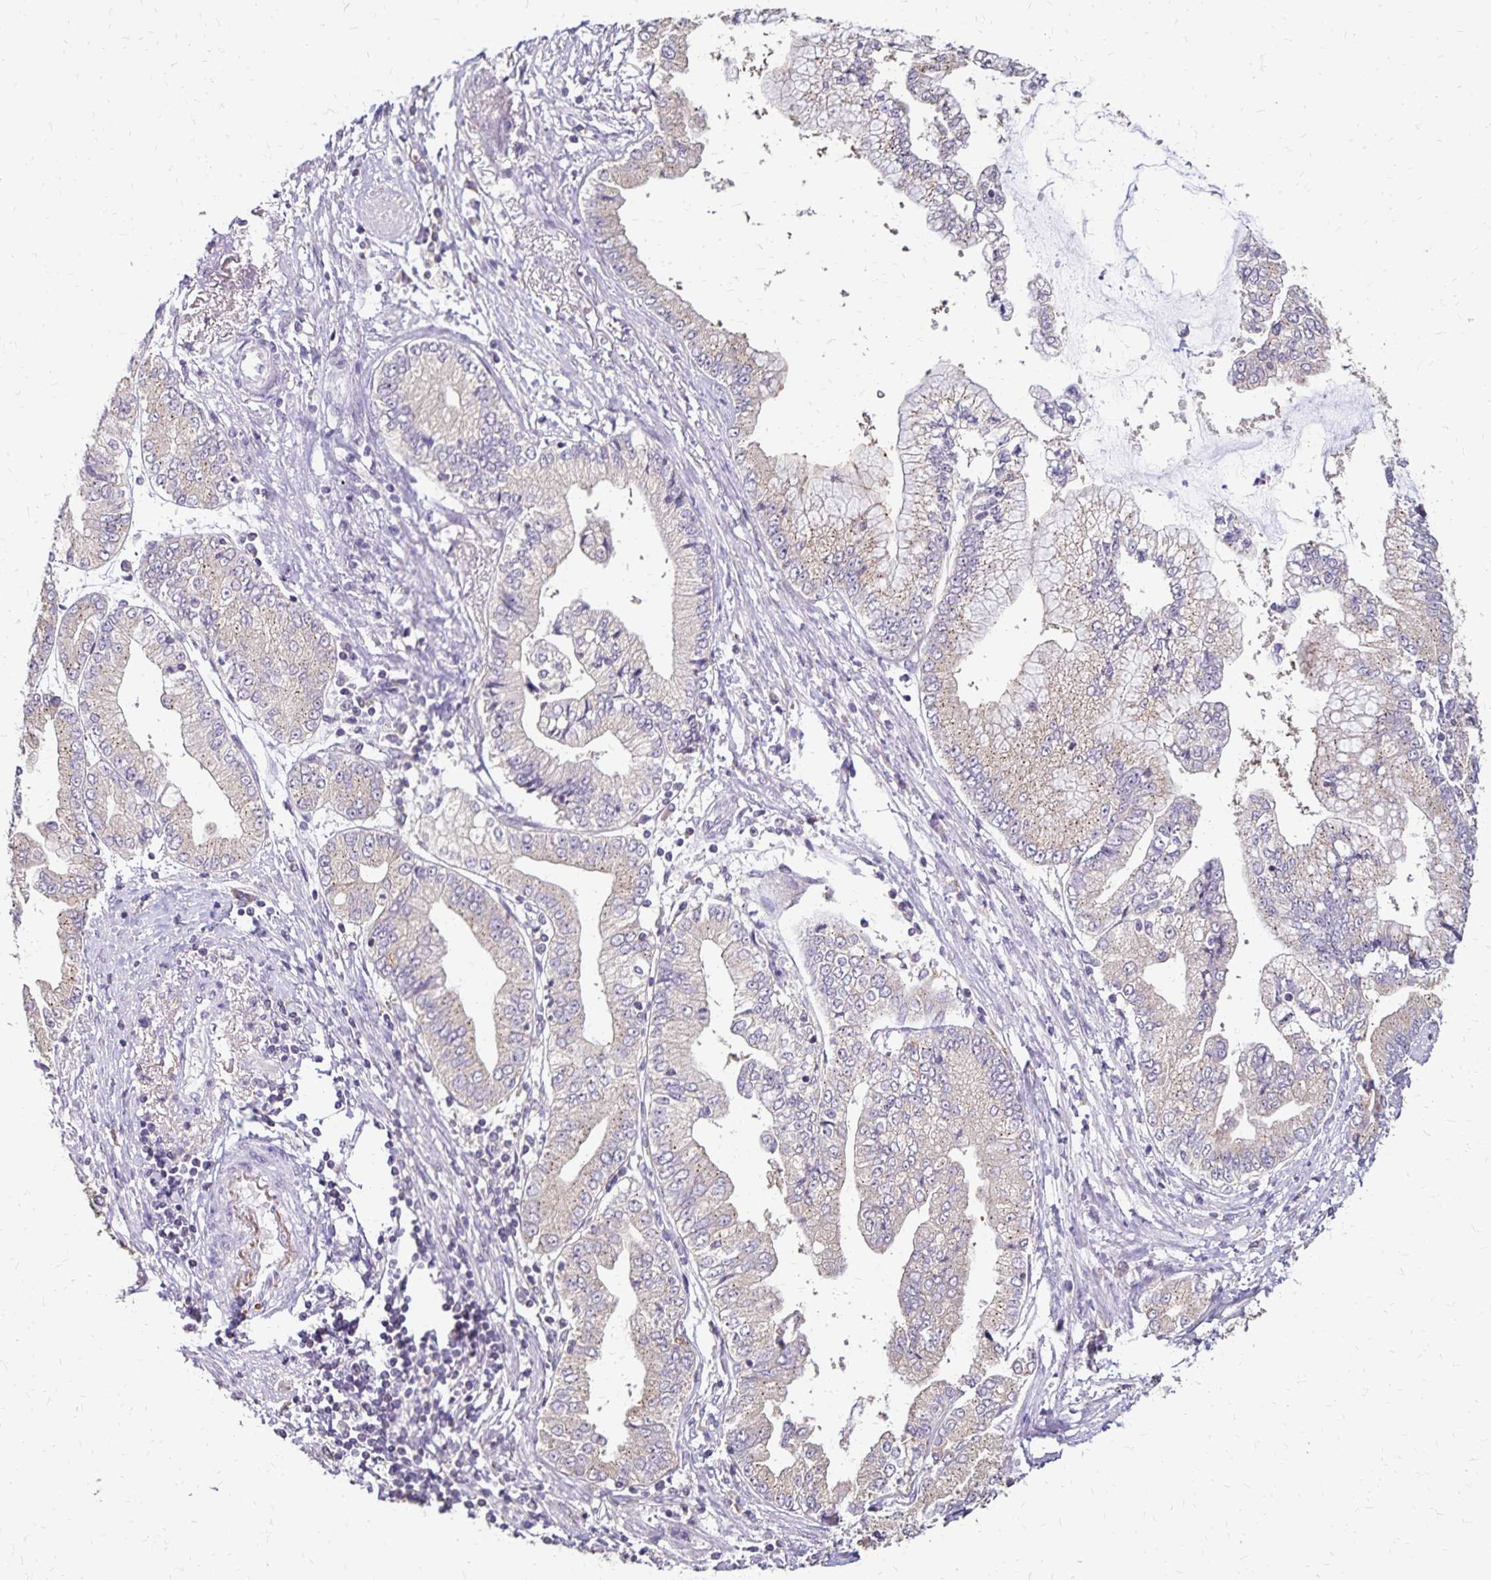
{"staining": {"intensity": "negative", "quantity": "none", "location": "none"}, "tissue": "stomach cancer", "cell_type": "Tumor cells", "image_type": "cancer", "snomed": [{"axis": "morphology", "description": "Adenocarcinoma, NOS"}, {"axis": "topography", "description": "Stomach, upper"}], "caption": "Histopathology image shows no significant protein expression in tumor cells of stomach adenocarcinoma.", "gene": "EMC10", "patient": {"sex": "female", "age": 74}}